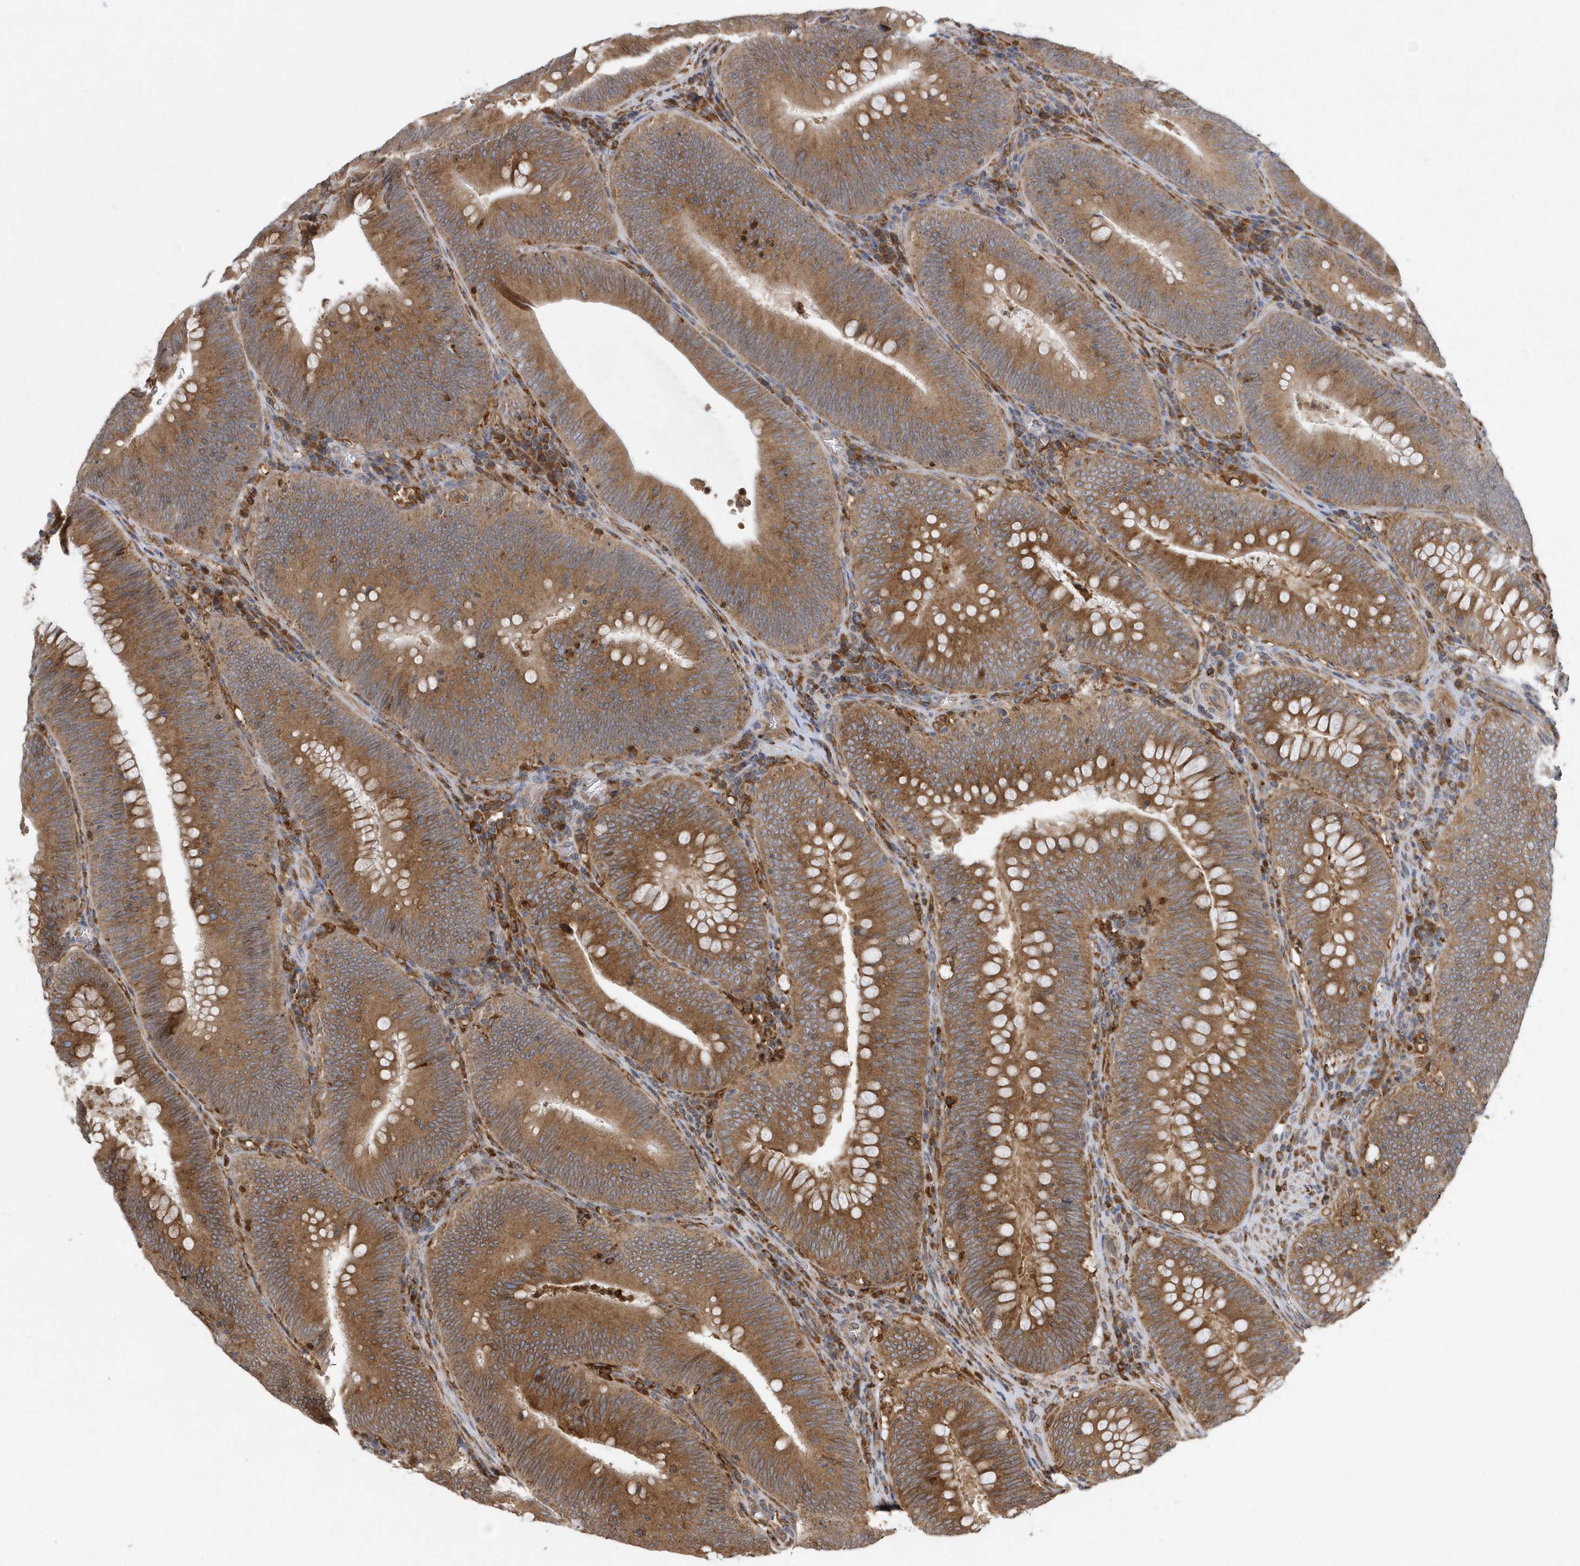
{"staining": {"intensity": "moderate", "quantity": ">75%", "location": "cytoplasmic/membranous"}, "tissue": "colorectal cancer", "cell_type": "Tumor cells", "image_type": "cancer", "snomed": [{"axis": "morphology", "description": "Normal tissue, NOS"}, {"axis": "topography", "description": "Colon"}], "caption": "Protein expression analysis of human colorectal cancer reveals moderate cytoplasmic/membranous expression in approximately >75% of tumor cells. The protein is stained brown, and the nuclei are stained in blue (DAB IHC with brightfield microscopy, high magnification).", "gene": "VAMP7", "patient": {"sex": "female", "age": 82}}